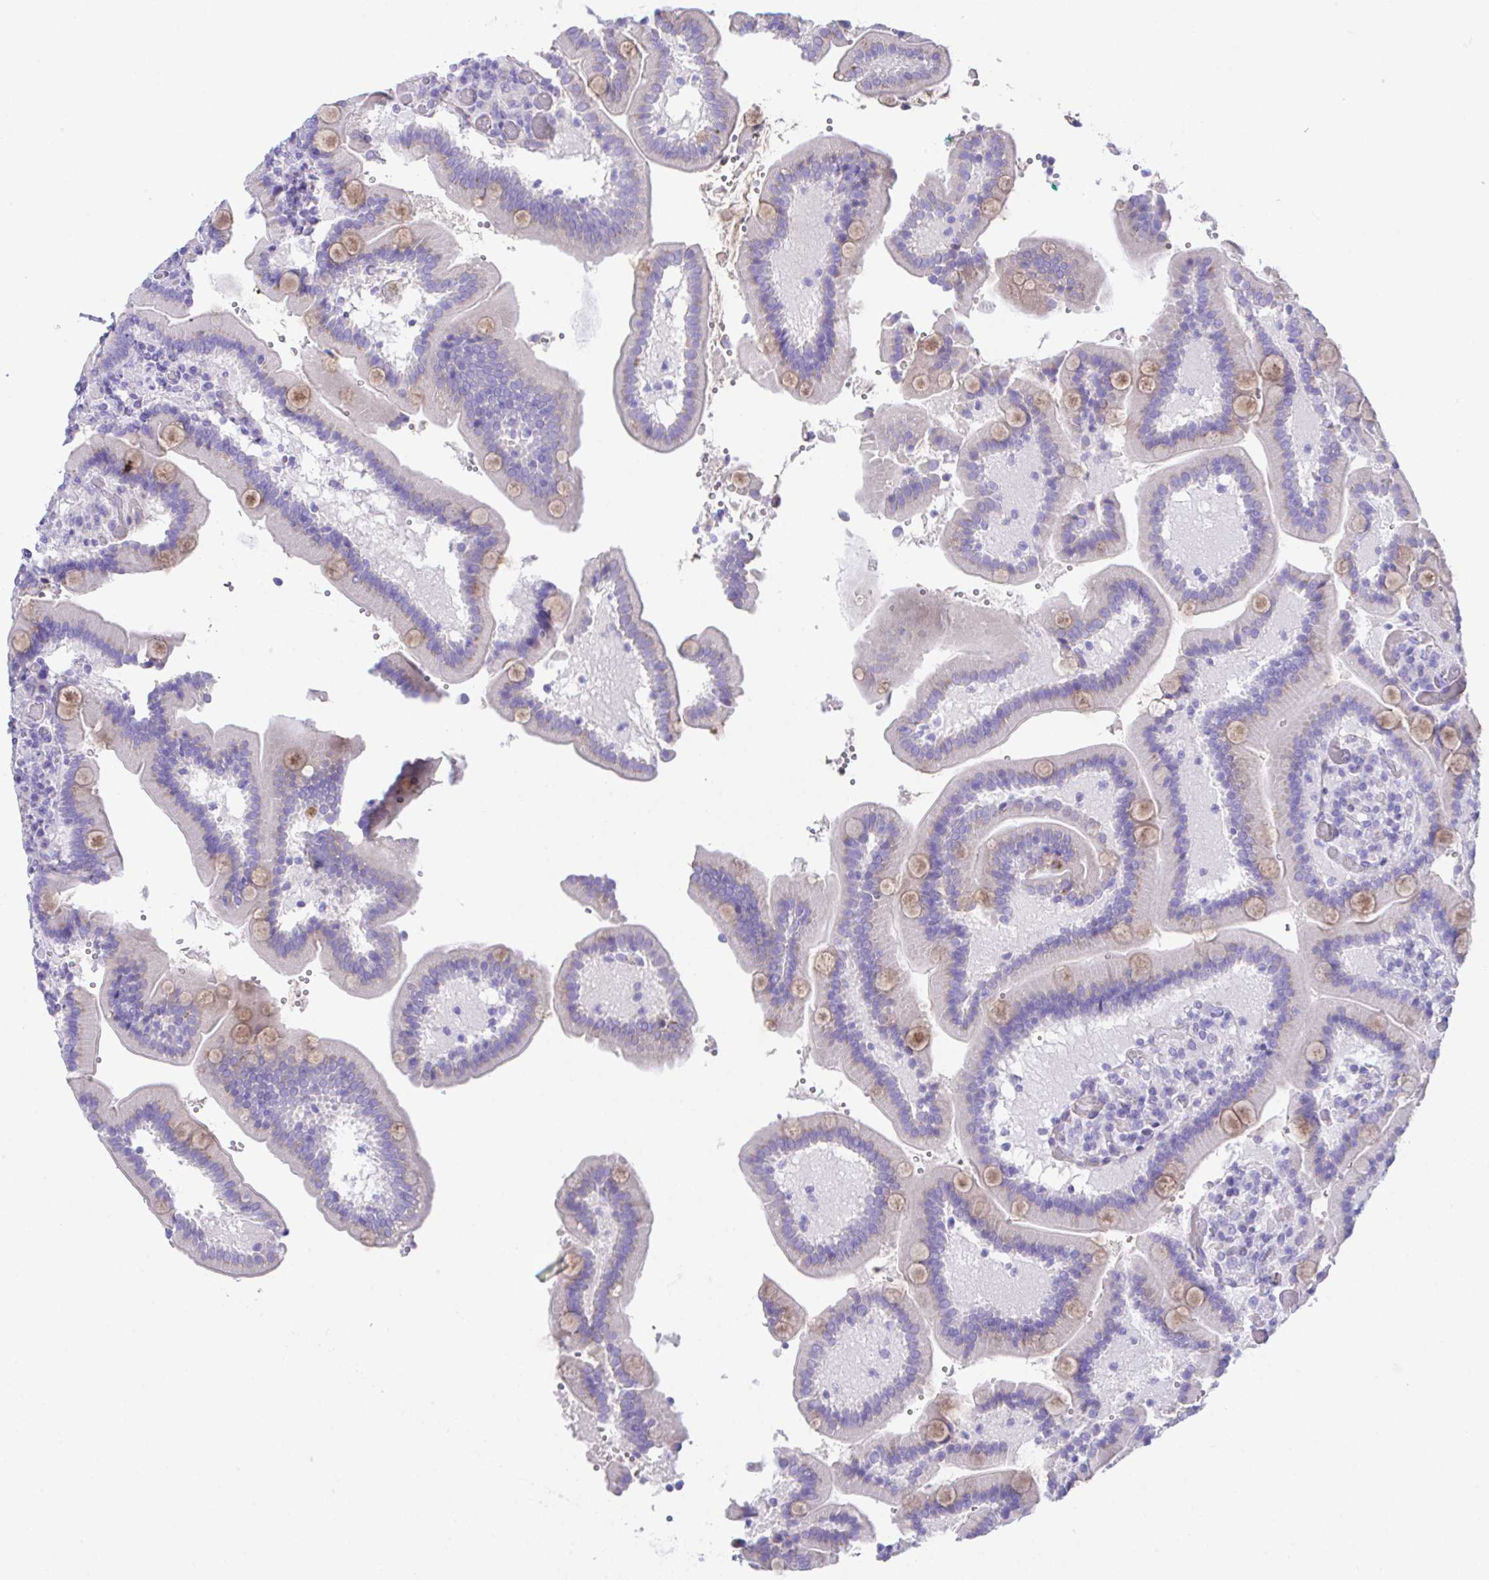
{"staining": {"intensity": "moderate", "quantity": "<25%", "location": "cytoplasmic/membranous"}, "tissue": "duodenum", "cell_type": "Glandular cells", "image_type": "normal", "snomed": [{"axis": "morphology", "description": "Normal tissue, NOS"}, {"axis": "topography", "description": "Duodenum"}], "caption": "An image of duodenum stained for a protein displays moderate cytoplasmic/membranous brown staining in glandular cells. The protein of interest is stained brown, and the nuclei are stained in blue (DAB IHC with brightfield microscopy, high magnification).", "gene": "SLC16A6", "patient": {"sex": "female", "age": 62}}